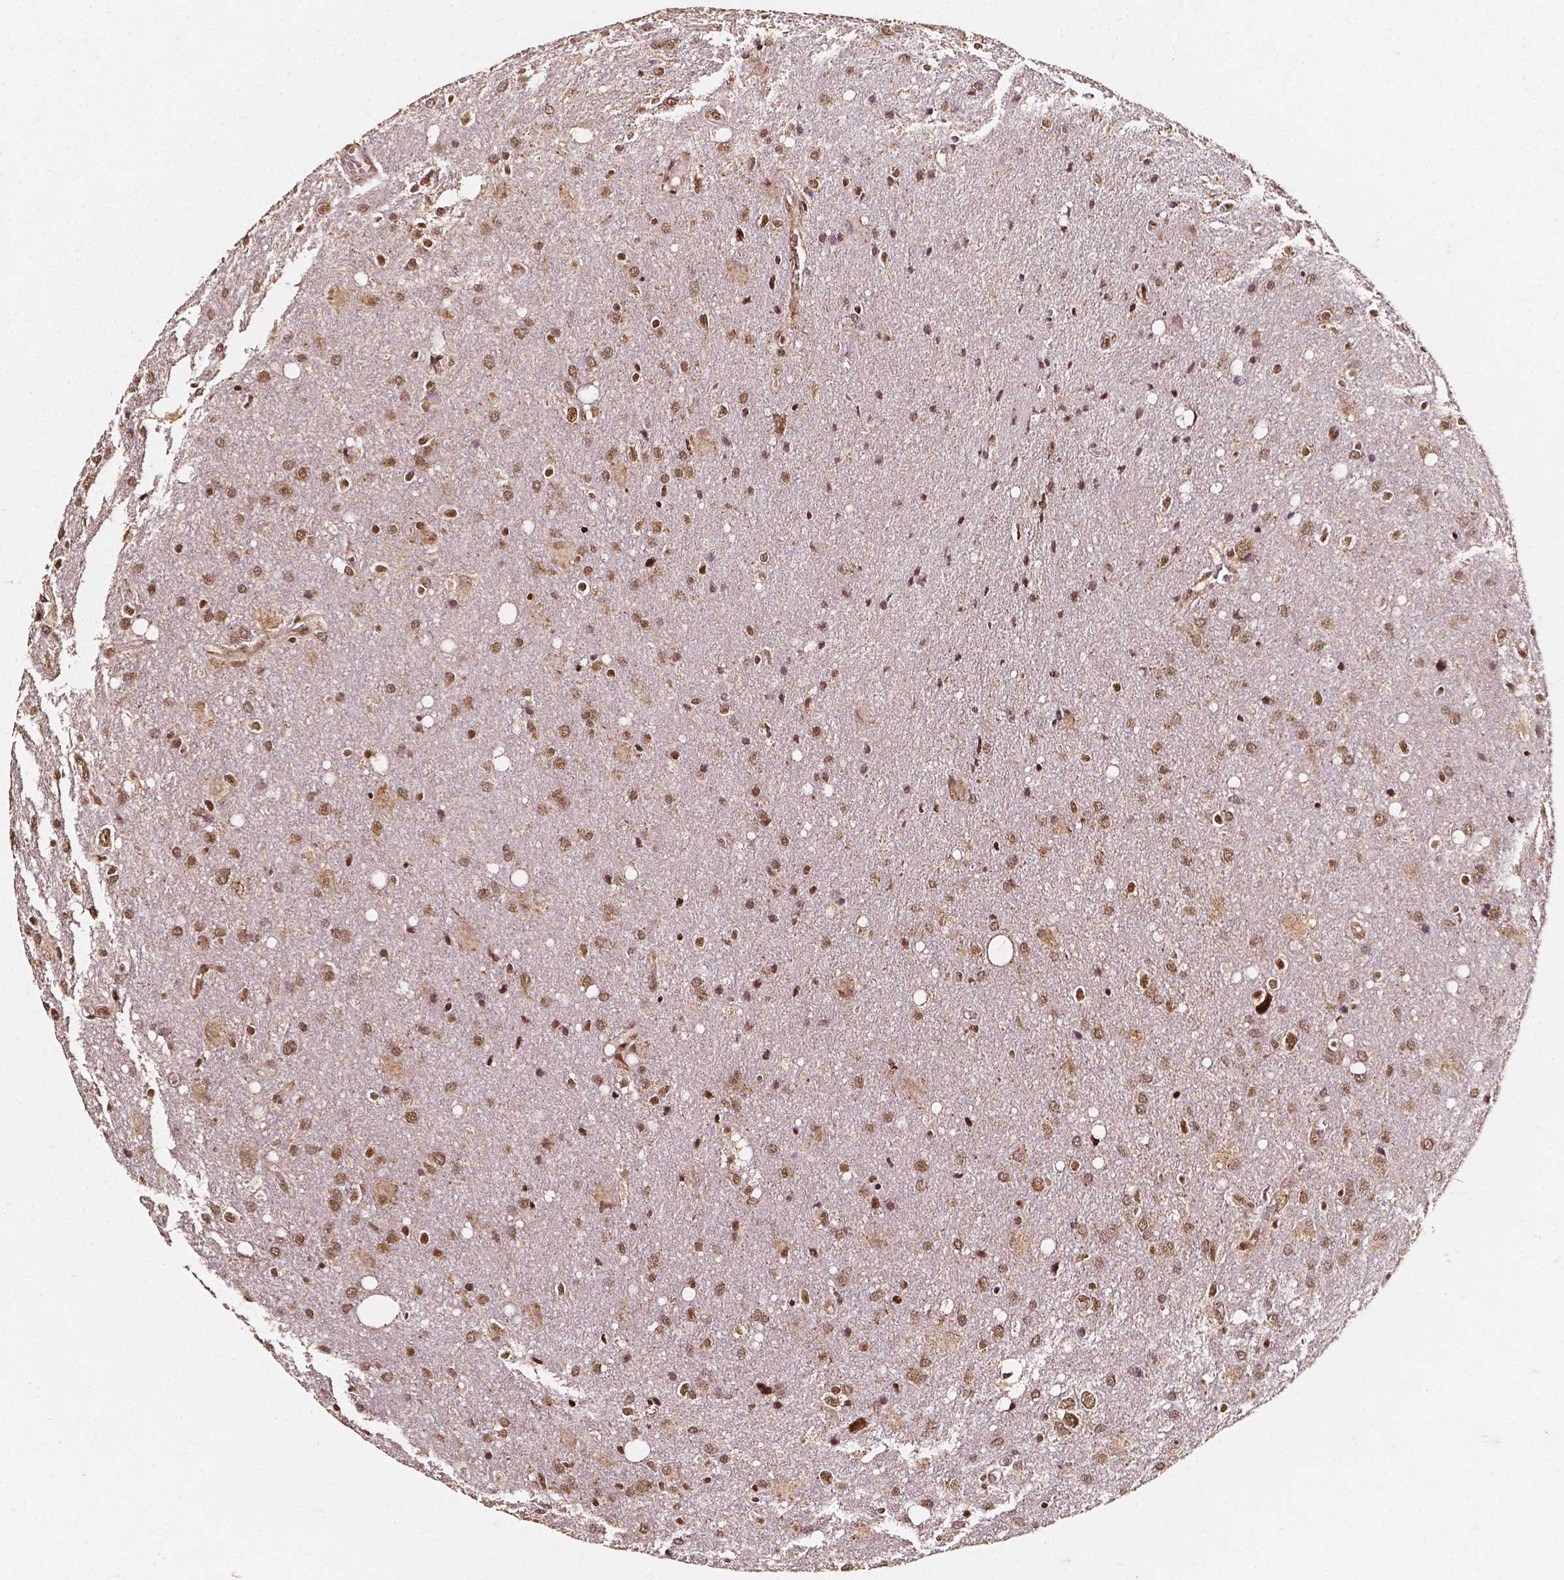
{"staining": {"intensity": "moderate", "quantity": ">75%", "location": "cytoplasmic/membranous,nuclear"}, "tissue": "glioma", "cell_type": "Tumor cells", "image_type": "cancer", "snomed": [{"axis": "morphology", "description": "Glioma, malignant, Low grade"}, {"axis": "topography", "description": "Brain"}], "caption": "An immunohistochemistry photomicrograph of neoplastic tissue is shown. Protein staining in brown highlights moderate cytoplasmic/membranous and nuclear positivity in low-grade glioma (malignant) within tumor cells.", "gene": "SMN1", "patient": {"sex": "male", "age": 66}}